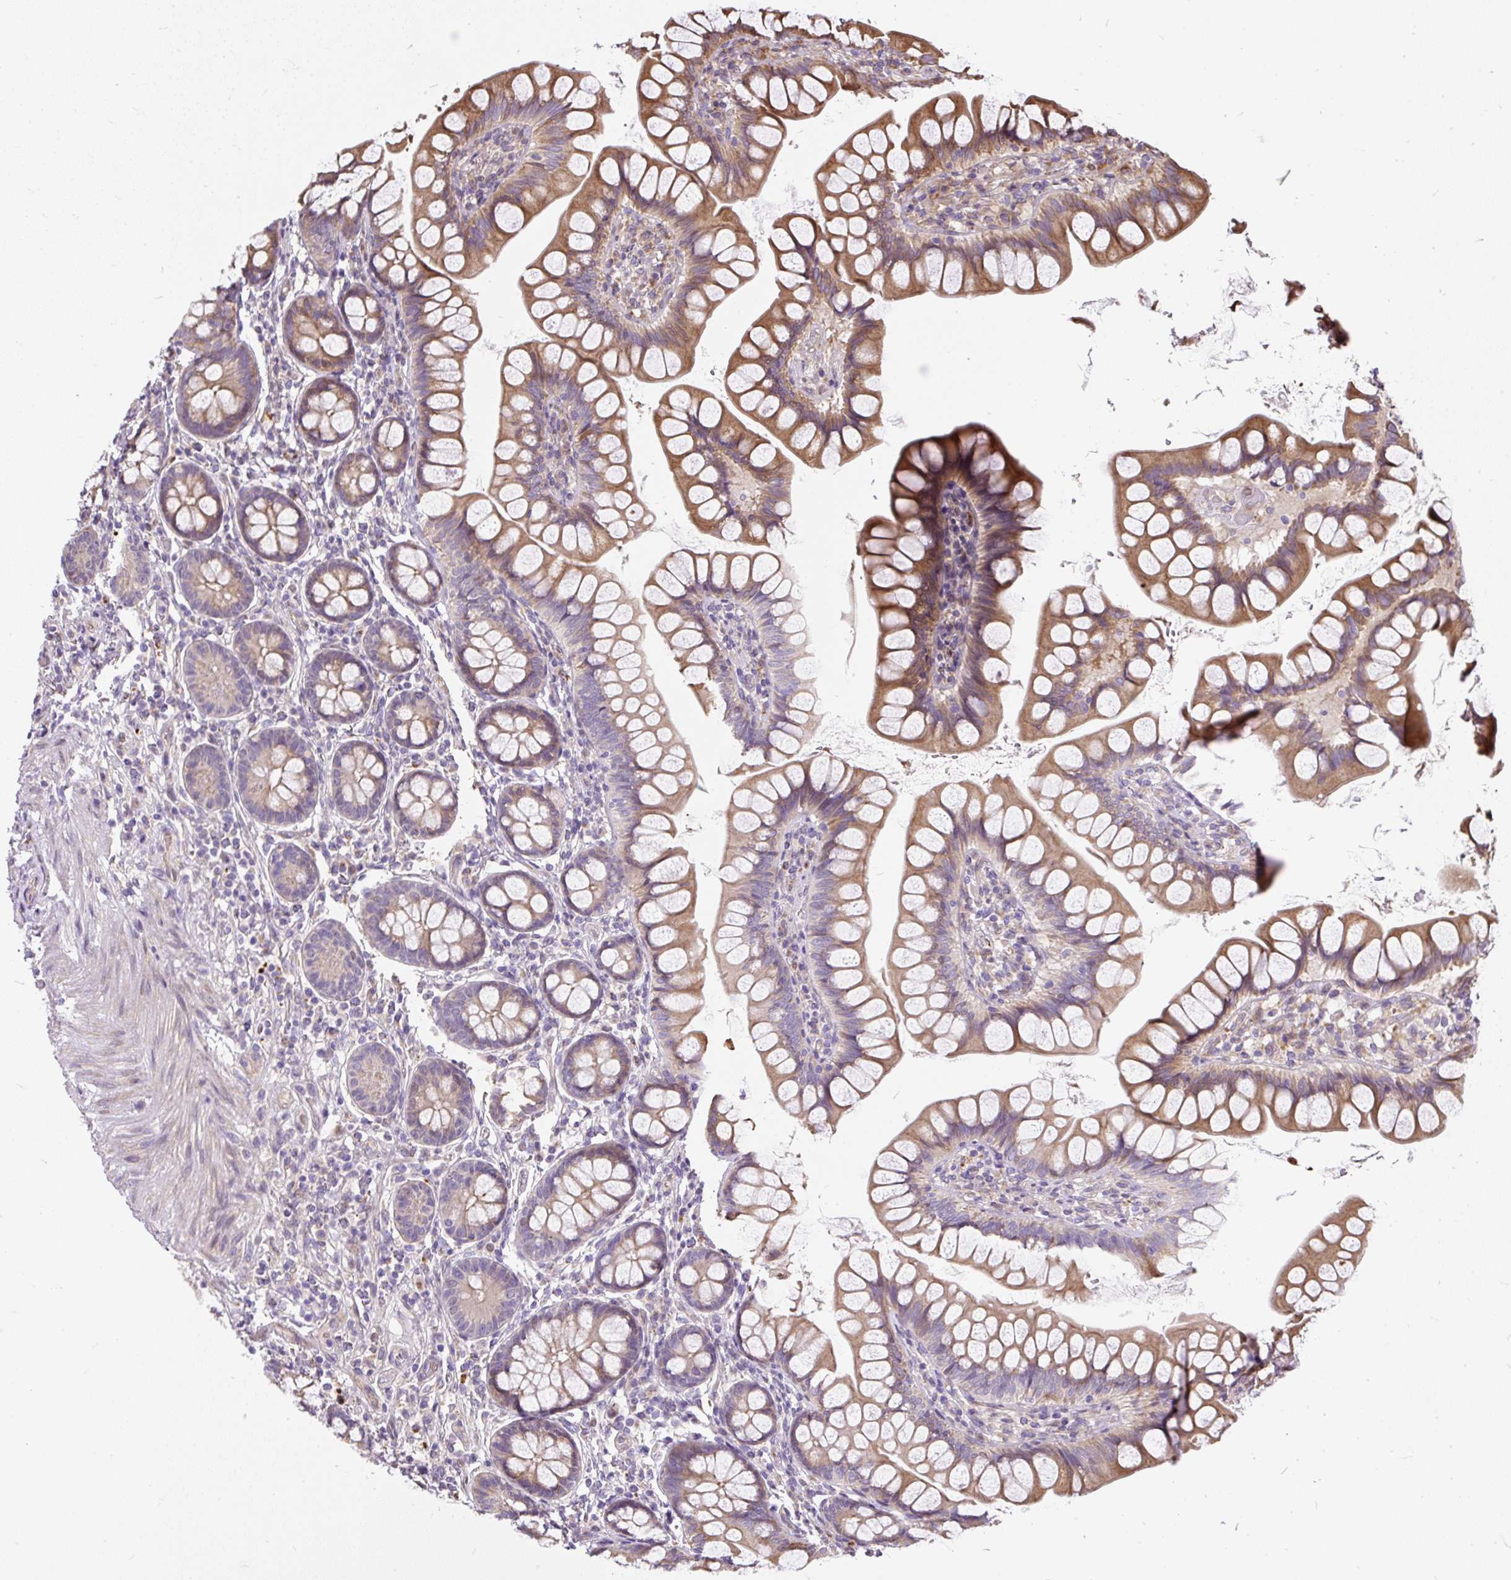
{"staining": {"intensity": "moderate", "quantity": ">75%", "location": "cytoplasmic/membranous"}, "tissue": "small intestine", "cell_type": "Glandular cells", "image_type": "normal", "snomed": [{"axis": "morphology", "description": "Normal tissue, NOS"}, {"axis": "topography", "description": "Small intestine"}], "caption": "Unremarkable small intestine was stained to show a protein in brown. There is medium levels of moderate cytoplasmic/membranous positivity in about >75% of glandular cells.", "gene": "PUS7L", "patient": {"sex": "male", "age": 70}}